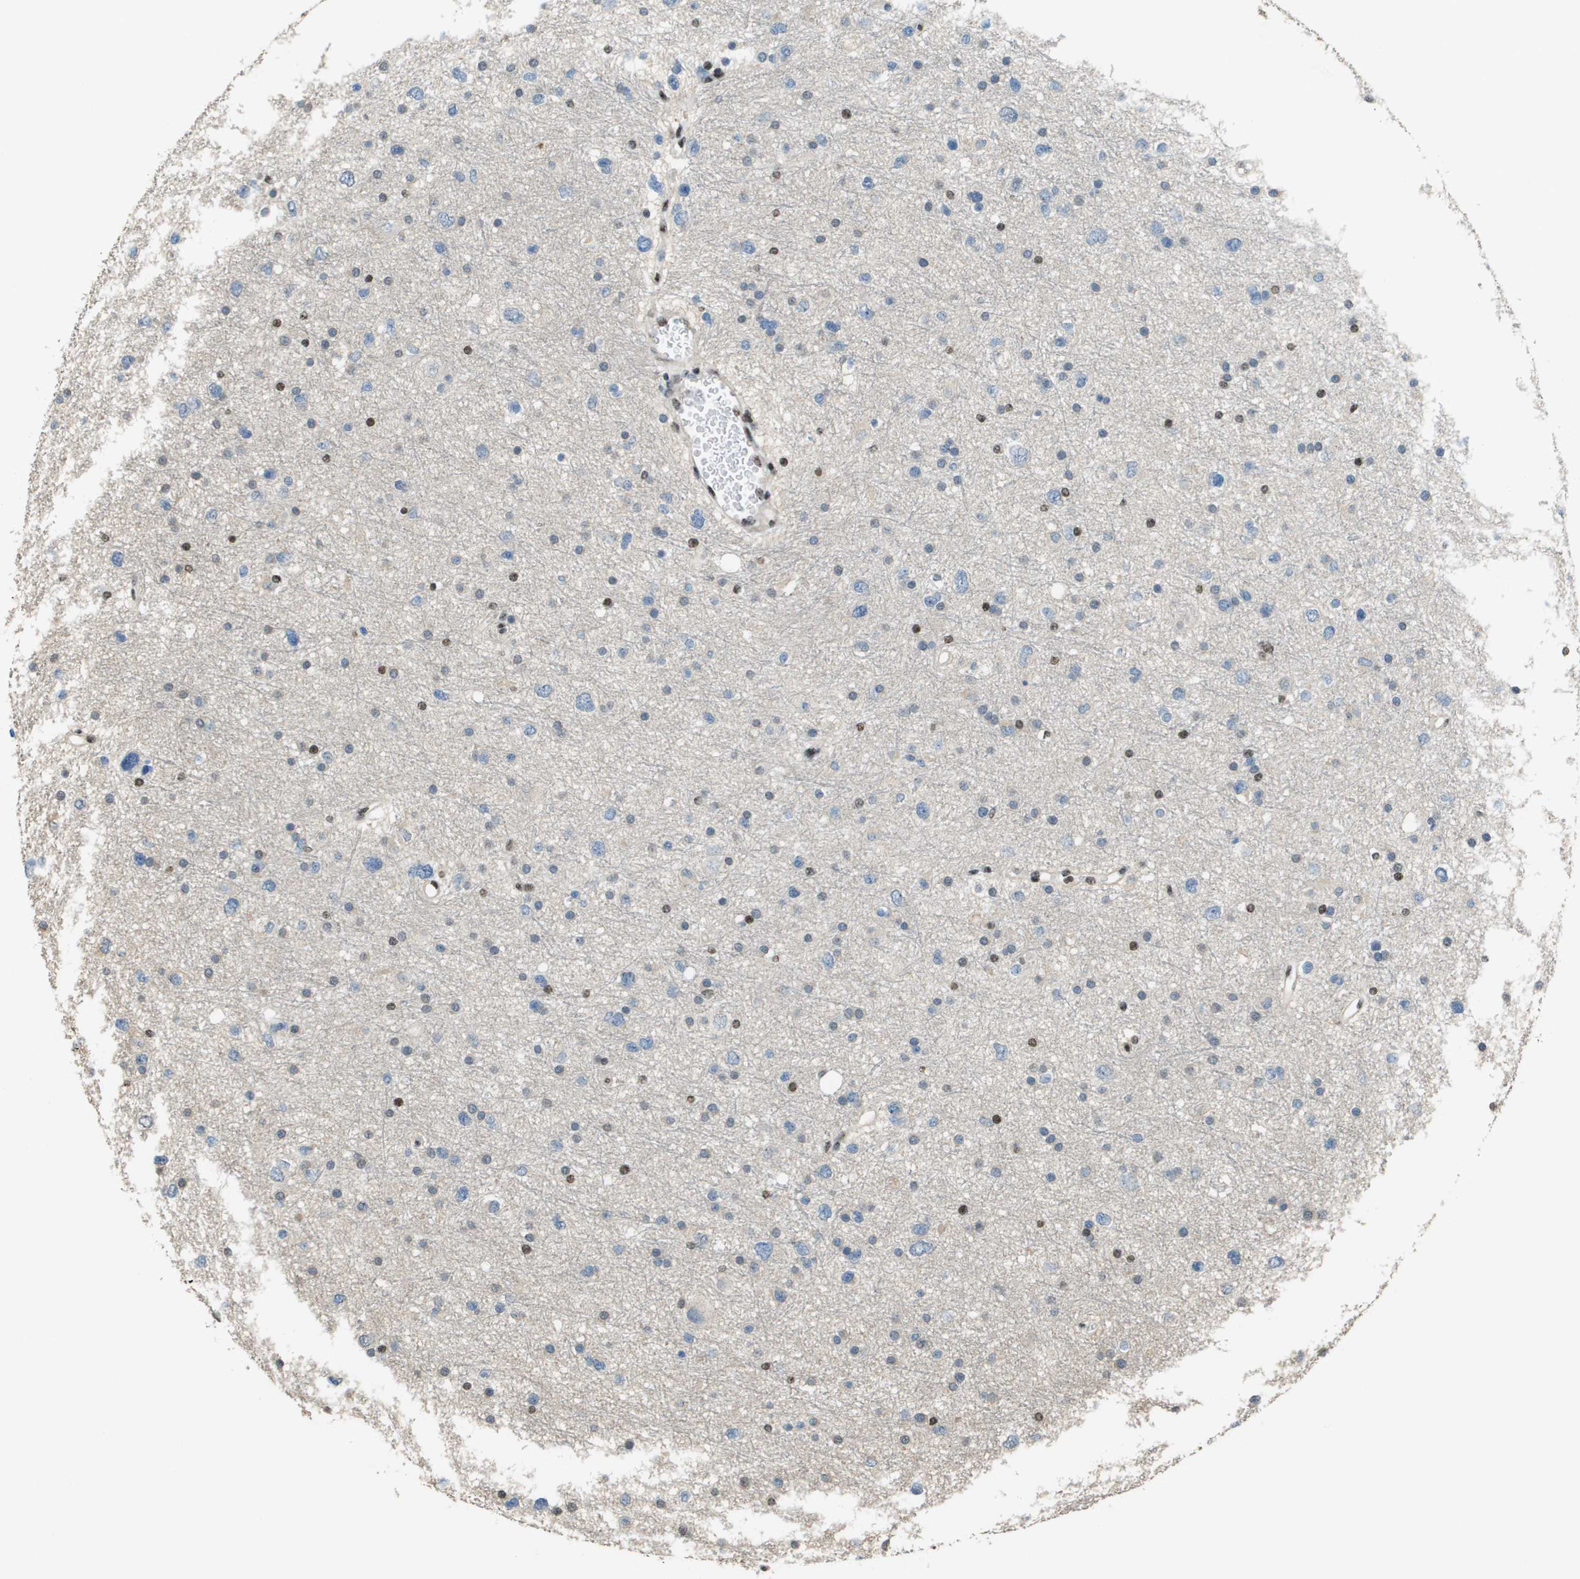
{"staining": {"intensity": "moderate", "quantity": "<25%", "location": "nuclear"}, "tissue": "glioma", "cell_type": "Tumor cells", "image_type": "cancer", "snomed": [{"axis": "morphology", "description": "Glioma, malignant, Low grade"}, {"axis": "topography", "description": "Brain"}], "caption": "The photomicrograph displays staining of glioma, revealing moderate nuclear protein staining (brown color) within tumor cells.", "gene": "SP100", "patient": {"sex": "female", "age": 37}}